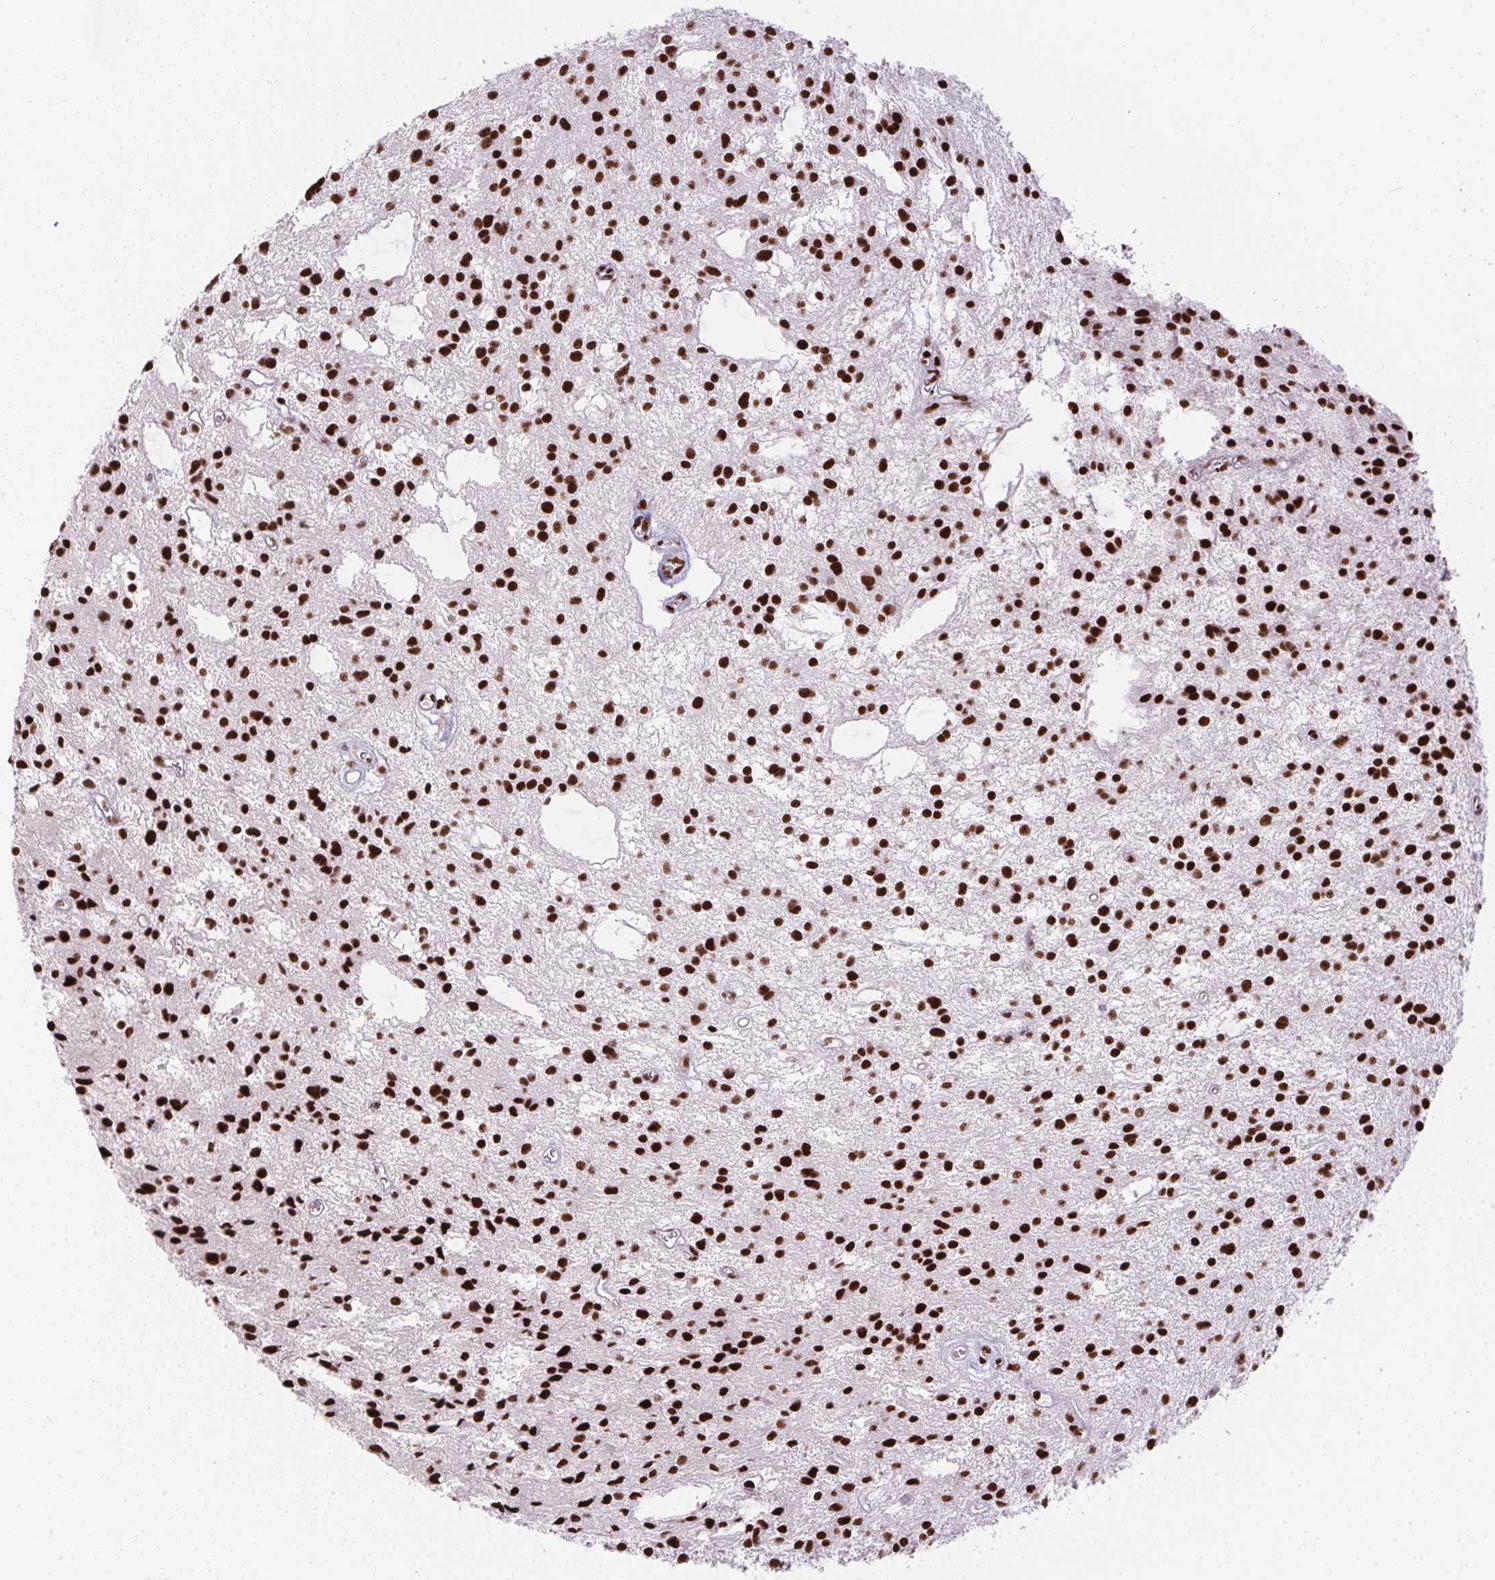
{"staining": {"intensity": "strong", "quantity": ">75%", "location": "nuclear"}, "tissue": "glioma", "cell_type": "Tumor cells", "image_type": "cancer", "snomed": [{"axis": "morphology", "description": "Glioma, malignant, Low grade"}, {"axis": "topography", "description": "Brain"}], "caption": "Immunohistochemistry (IHC) (DAB (3,3'-diaminobenzidine)) staining of glioma reveals strong nuclear protein expression in approximately >75% of tumor cells.", "gene": "PAGE3", "patient": {"sex": "male", "age": 43}}